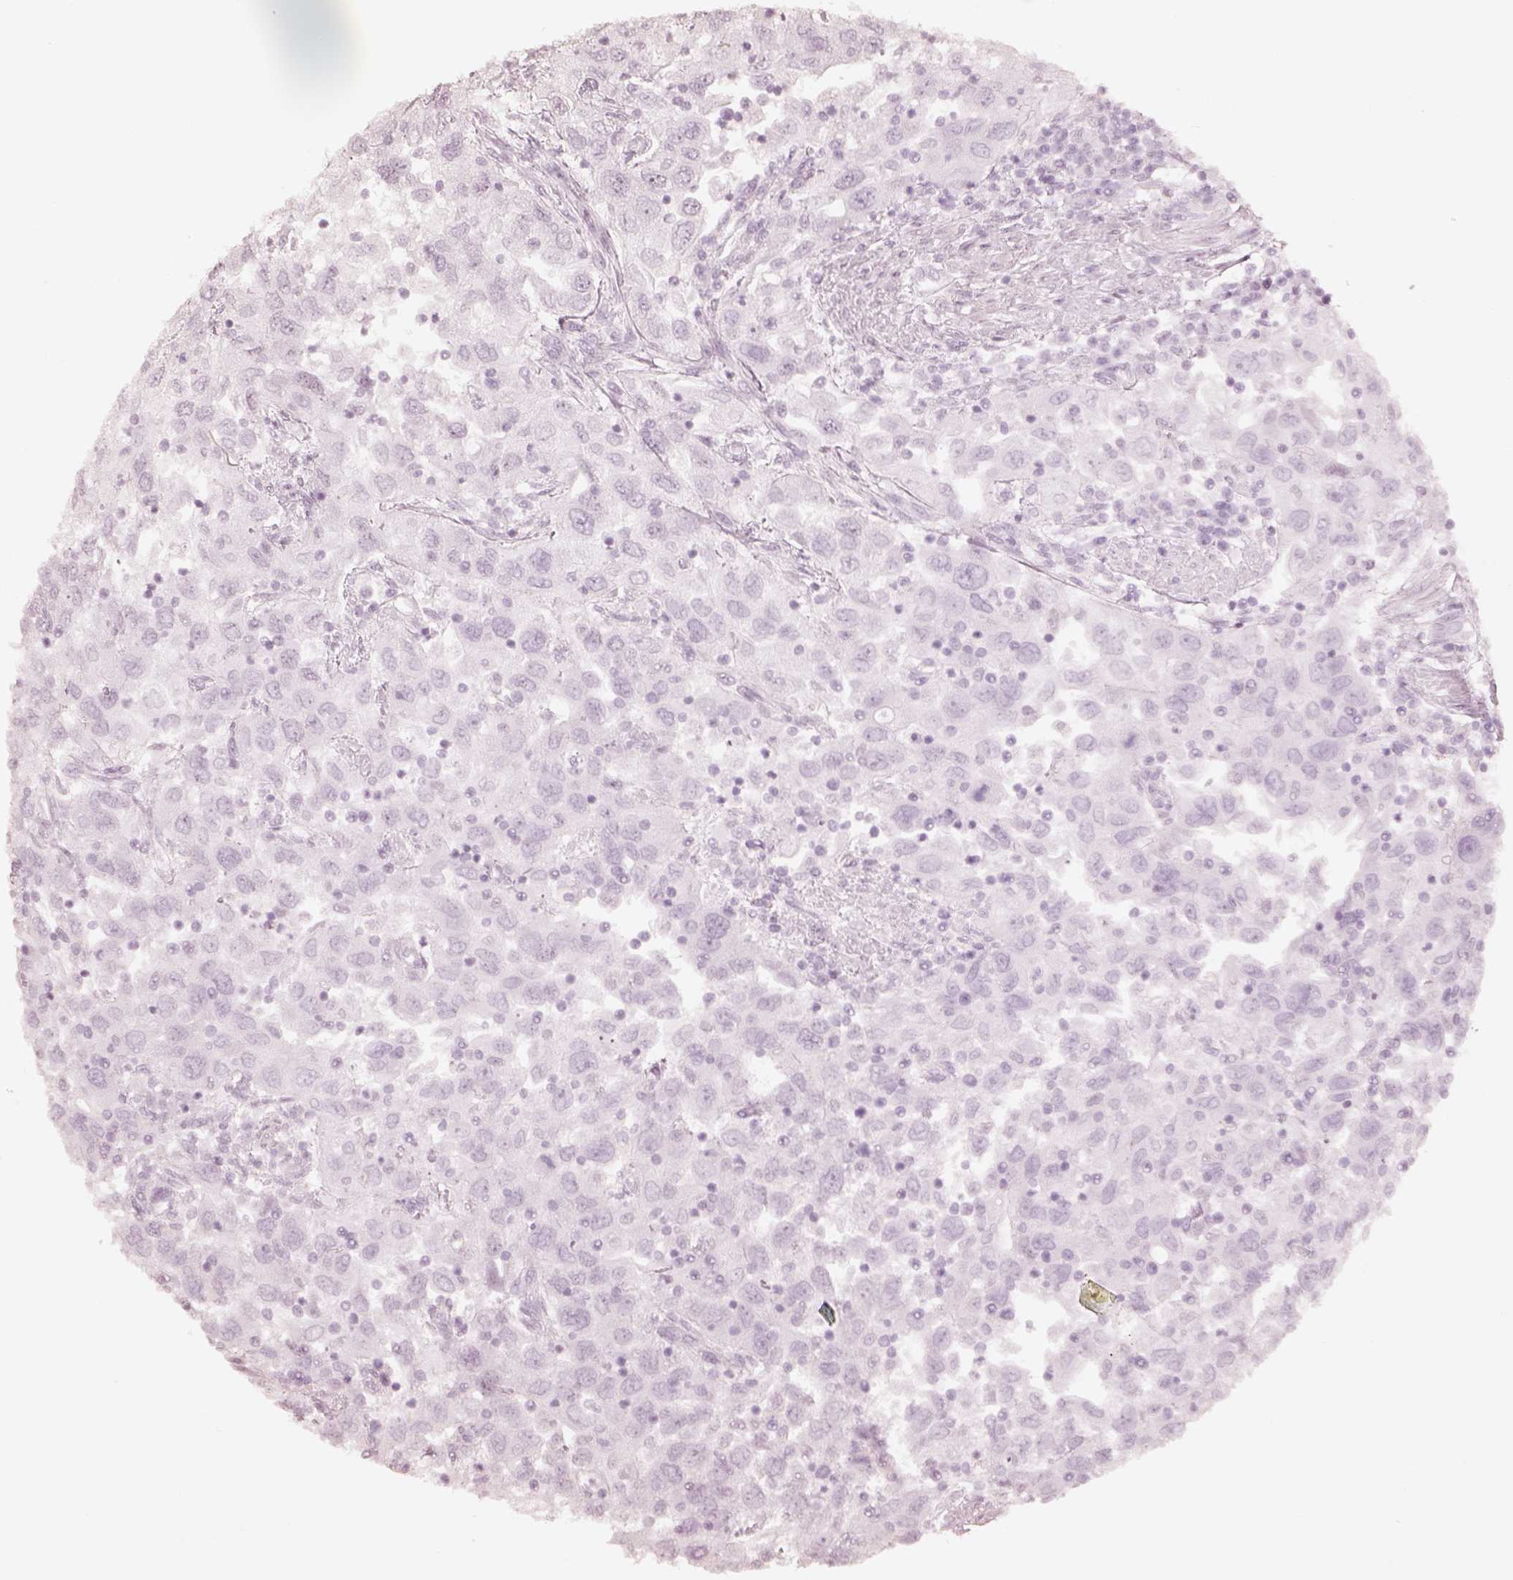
{"staining": {"intensity": "negative", "quantity": "none", "location": "none"}, "tissue": "urothelial cancer", "cell_type": "Tumor cells", "image_type": "cancer", "snomed": [{"axis": "morphology", "description": "Urothelial carcinoma, High grade"}, {"axis": "topography", "description": "Urinary bladder"}], "caption": "Urothelial cancer stained for a protein using immunohistochemistry (IHC) displays no positivity tumor cells.", "gene": "GORASP2", "patient": {"sex": "male", "age": 76}}